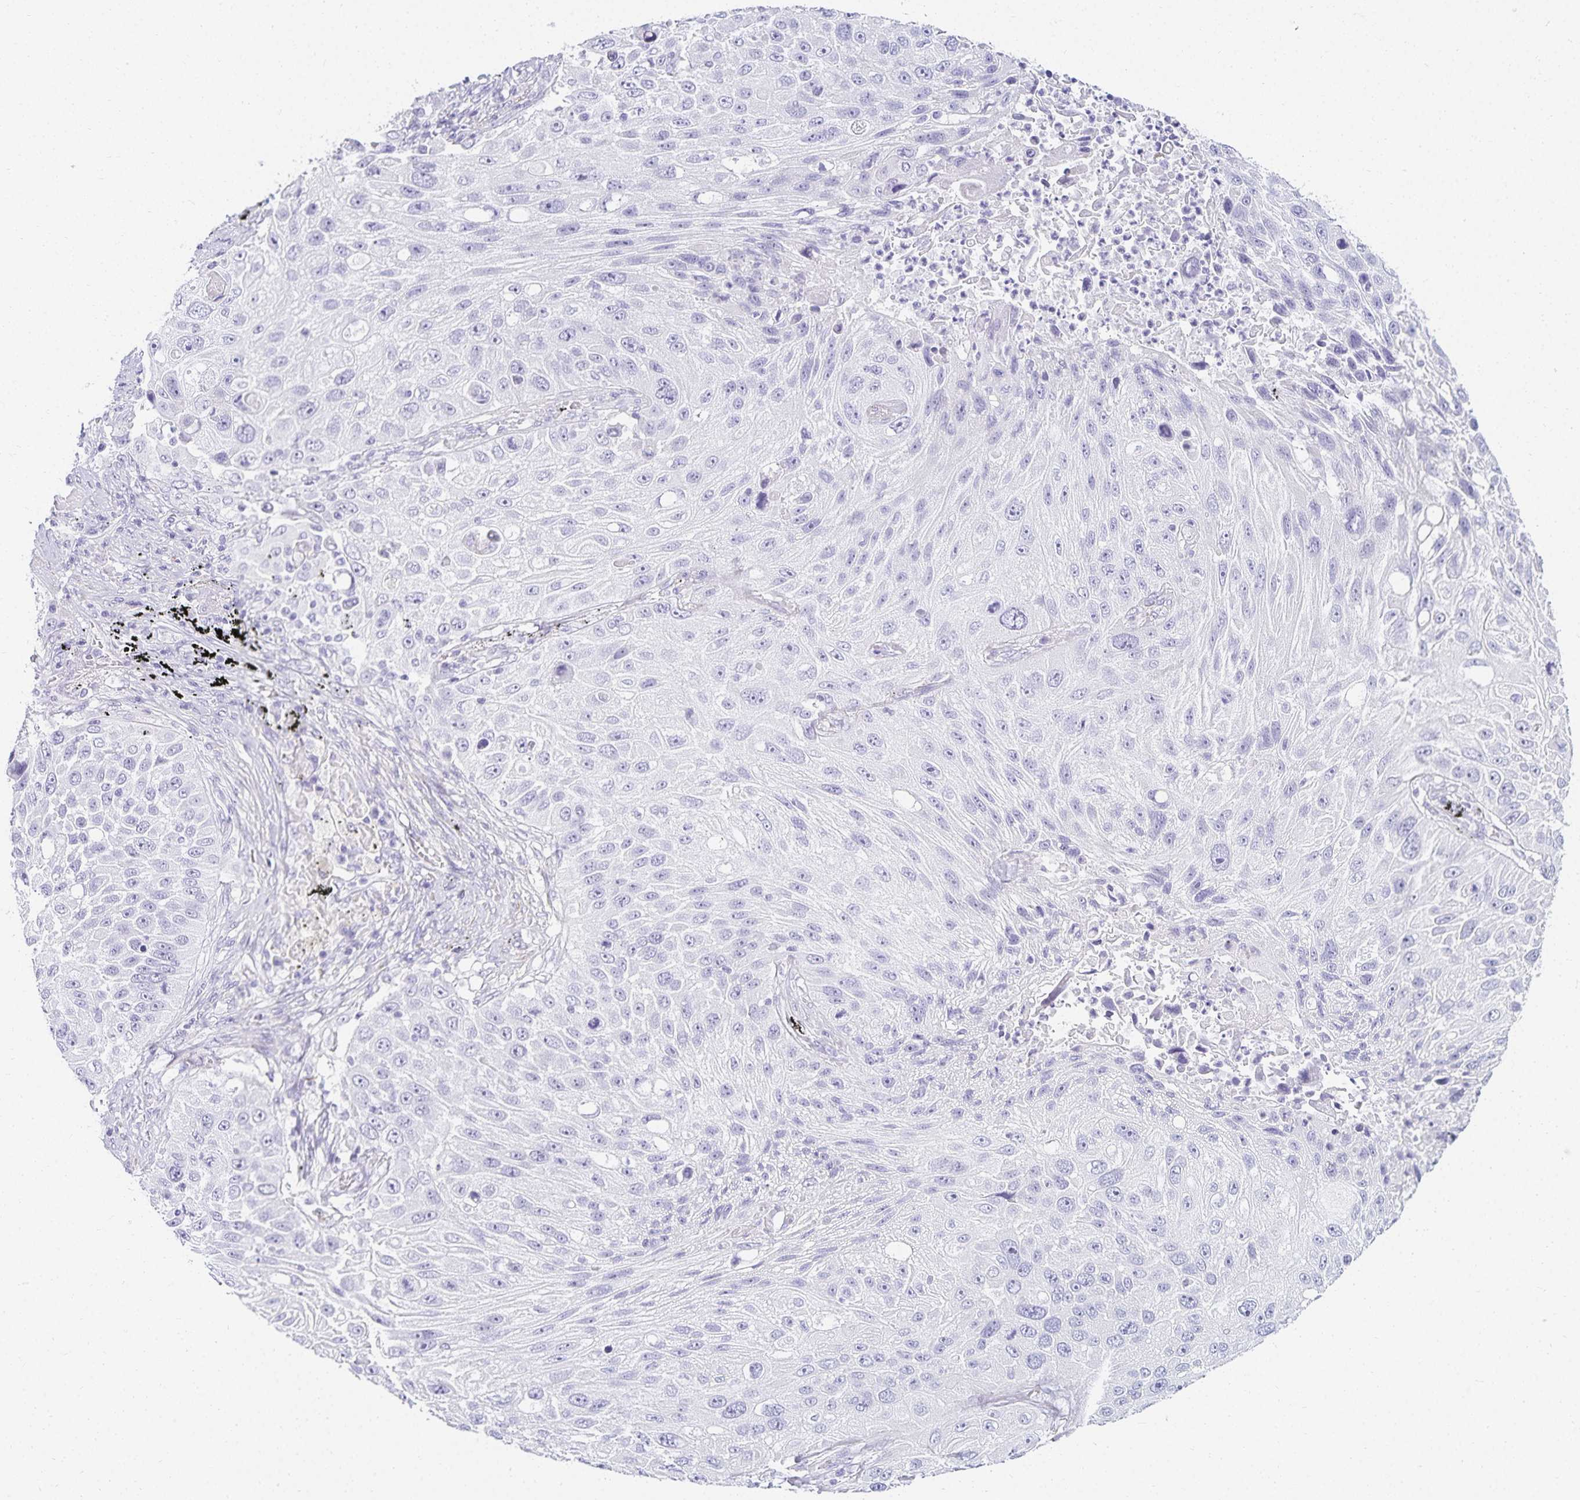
{"staining": {"intensity": "negative", "quantity": "none", "location": "none"}, "tissue": "lung cancer", "cell_type": "Tumor cells", "image_type": "cancer", "snomed": [{"axis": "morphology", "description": "Normal morphology"}, {"axis": "morphology", "description": "Squamous cell carcinoma, NOS"}, {"axis": "topography", "description": "Lymph node"}, {"axis": "topography", "description": "Lung"}], "caption": "Lung squamous cell carcinoma was stained to show a protein in brown. There is no significant staining in tumor cells.", "gene": "GP2", "patient": {"sex": "male", "age": 67}}